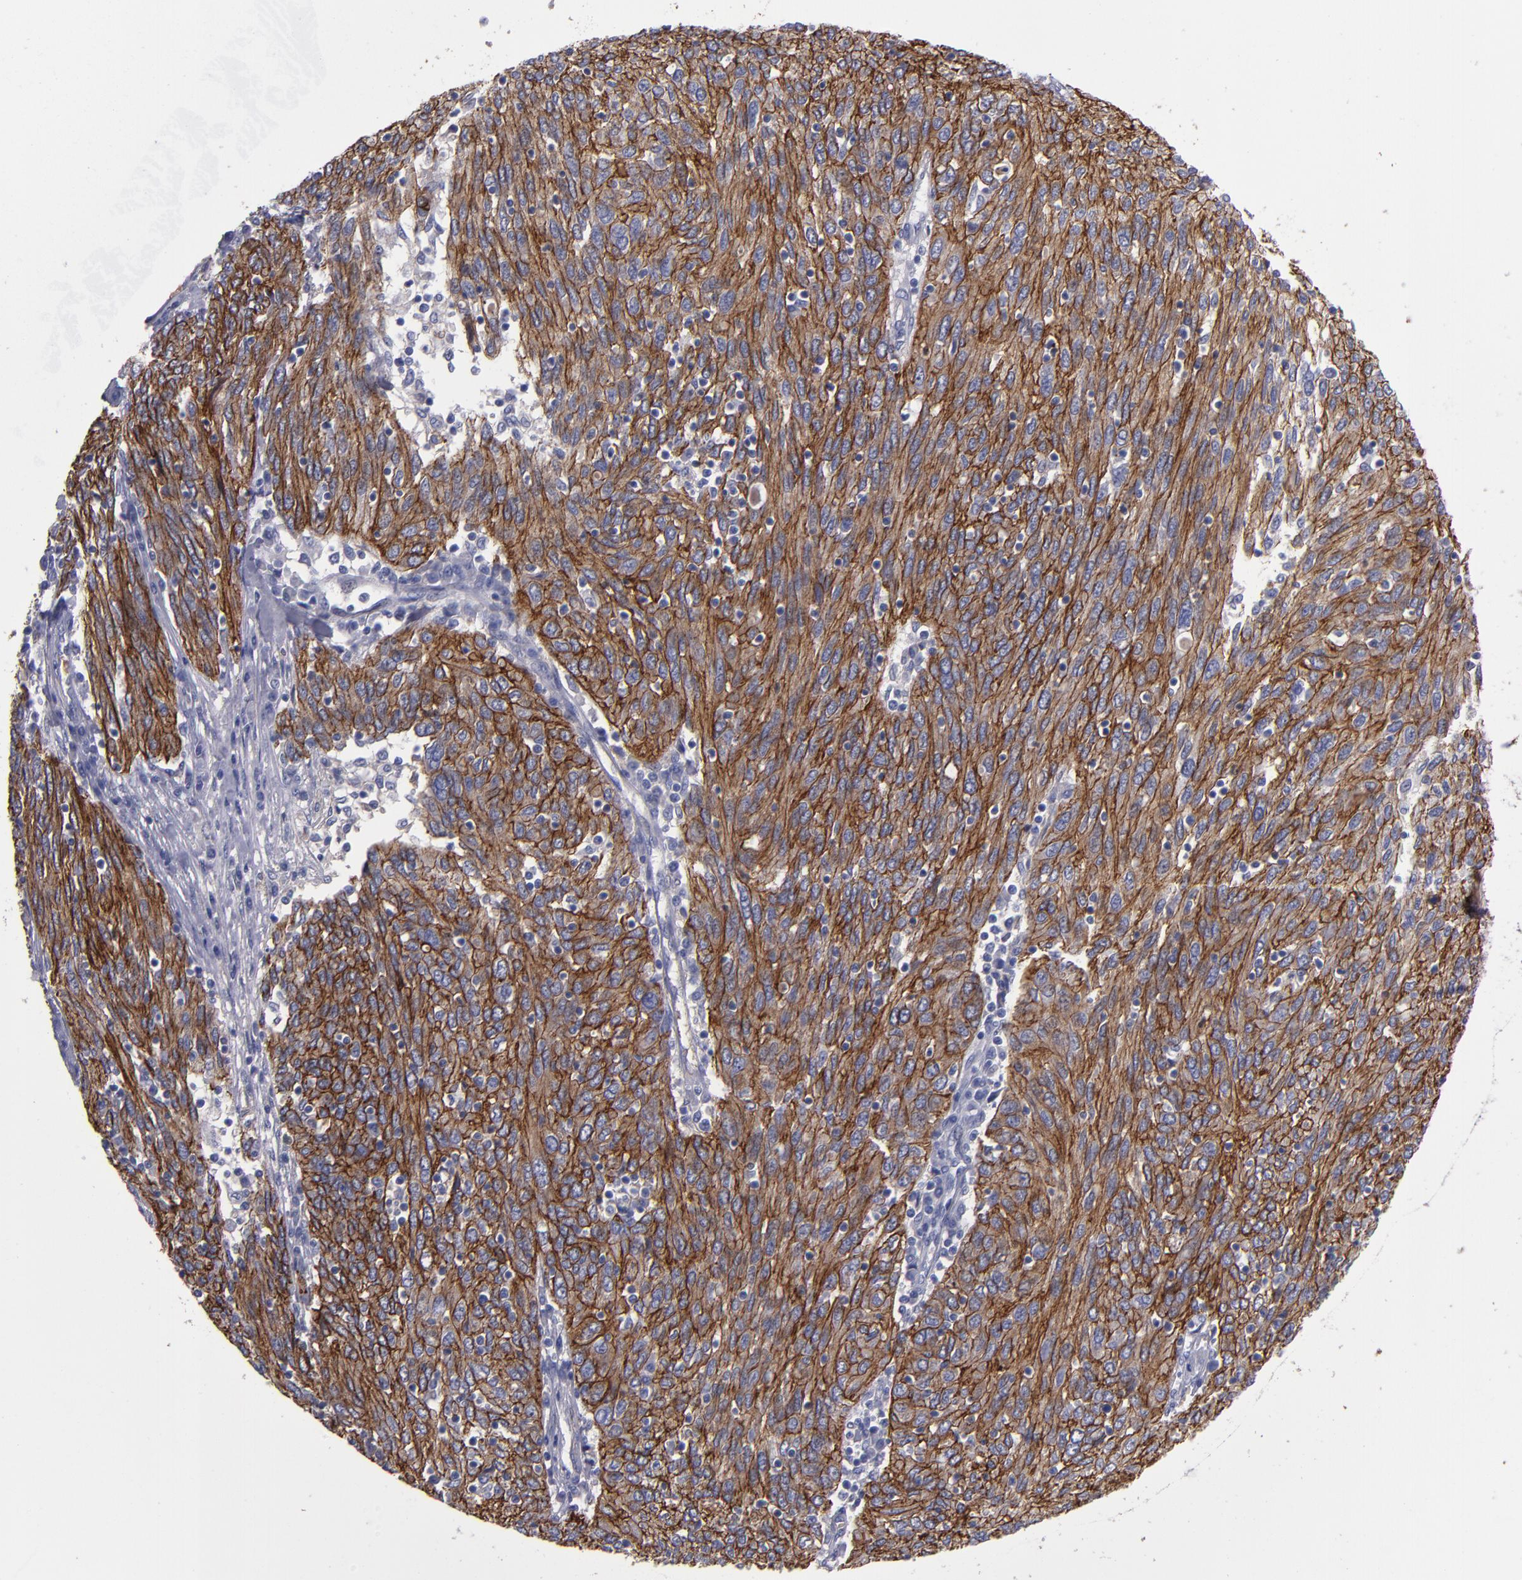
{"staining": {"intensity": "strong", "quantity": ">75%", "location": "cytoplasmic/membranous"}, "tissue": "ovarian cancer", "cell_type": "Tumor cells", "image_type": "cancer", "snomed": [{"axis": "morphology", "description": "Carcinoma, endometroid"}, {"axis": "topography", "description": "Ovary"}], "caption": "This image demonstrates IHC staining of ovarian cancer, with high strong cytoplasmic/membranous staining in approximately >75% of tumor cells.", "gene": "CDH3", "patient": {"sex": "female", "age": 50}}